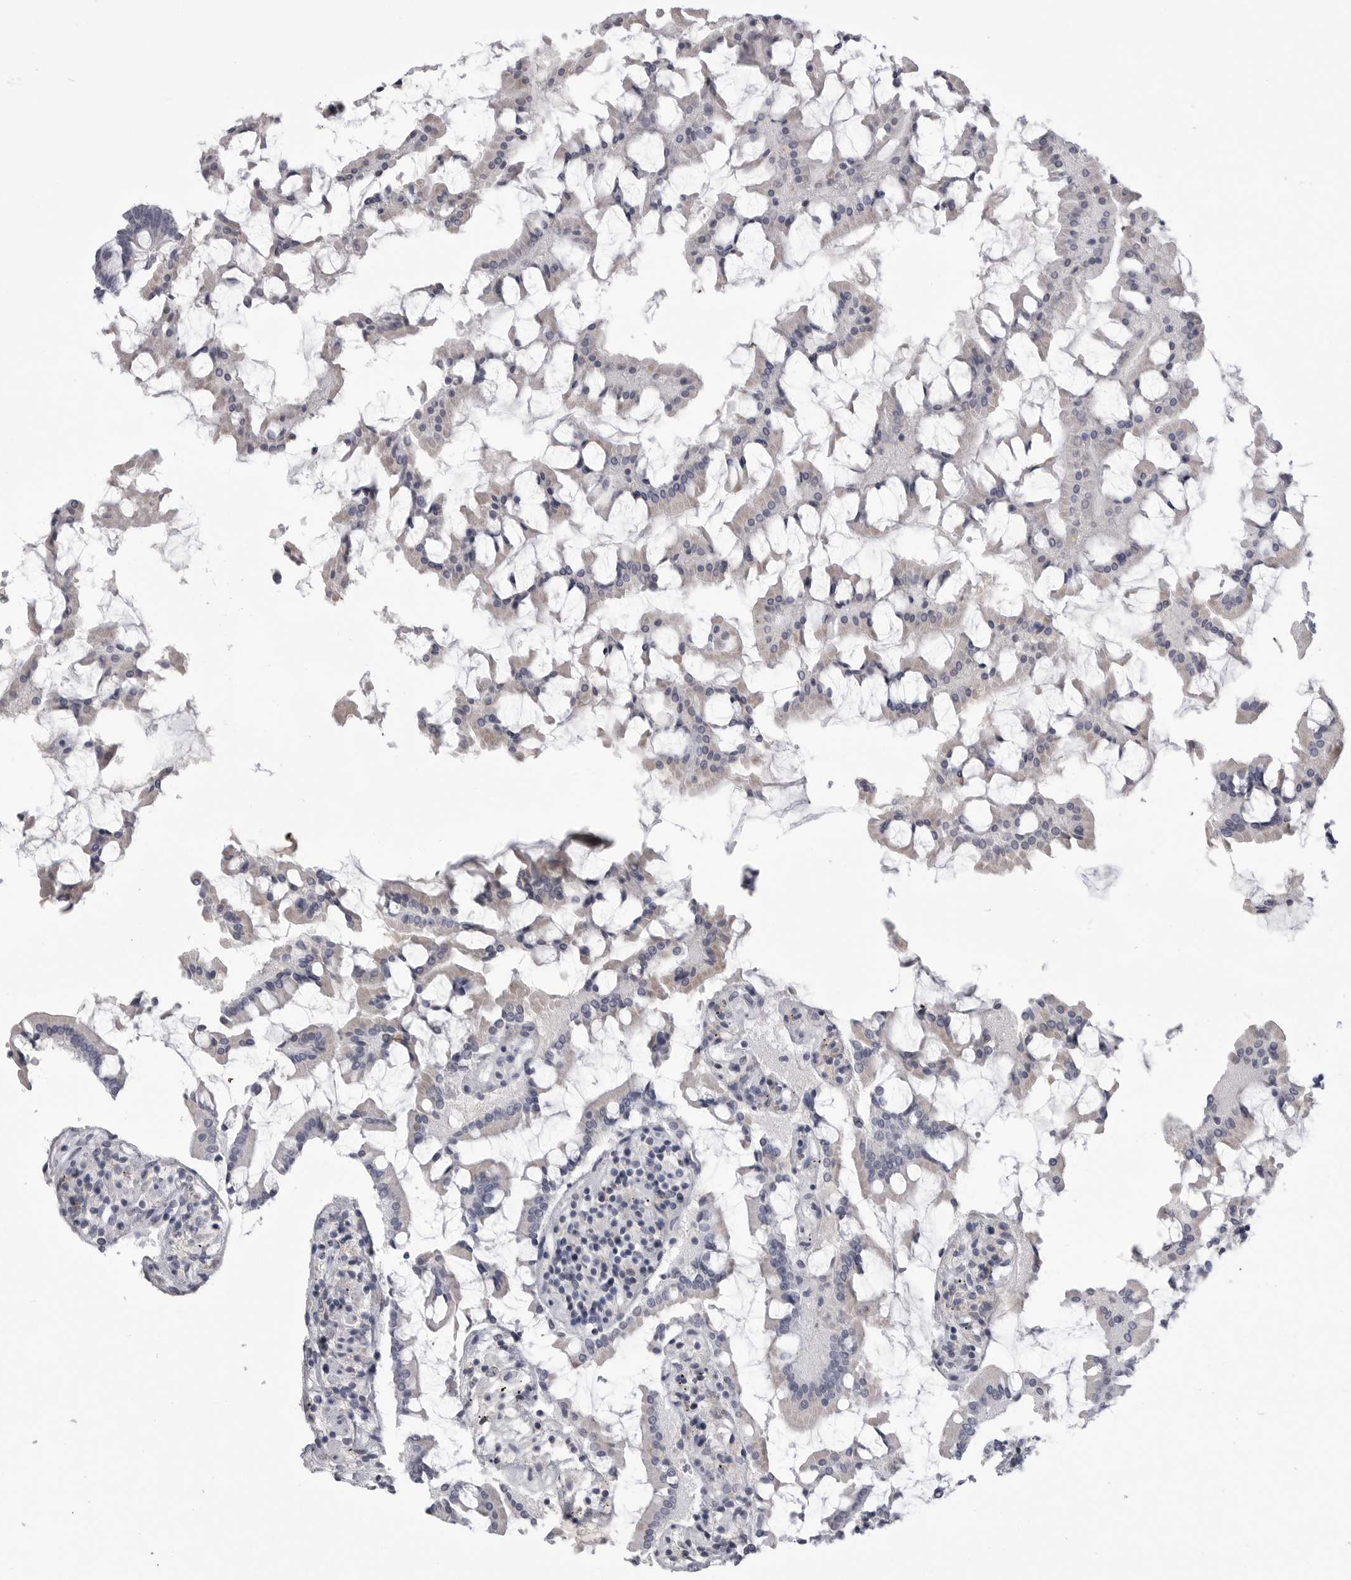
{"staining": {"intensity": "strong", "quantity": "<25%", "location": "cytoplasmic/membranous"}, "tissue": "small intestine", "cell_type": "Glandular cells", "image_type": "normal", "snomed": [{"axis": "morphology", "description": "Normal tissue, NOS"}, {"axis": "topography", "description": "Small intestine"}], "caption": "High-magnification brightfield microscopy of unremarkable small intestine stained with DAB (brown) and counterstained with hematoxylin (blue). glandular cells exhibit strong cytoplasmic/membranous positivity is identified in about<25% of cells.", "gene": "FKBP2", "patient": {"sex": "male", "age": 41}}